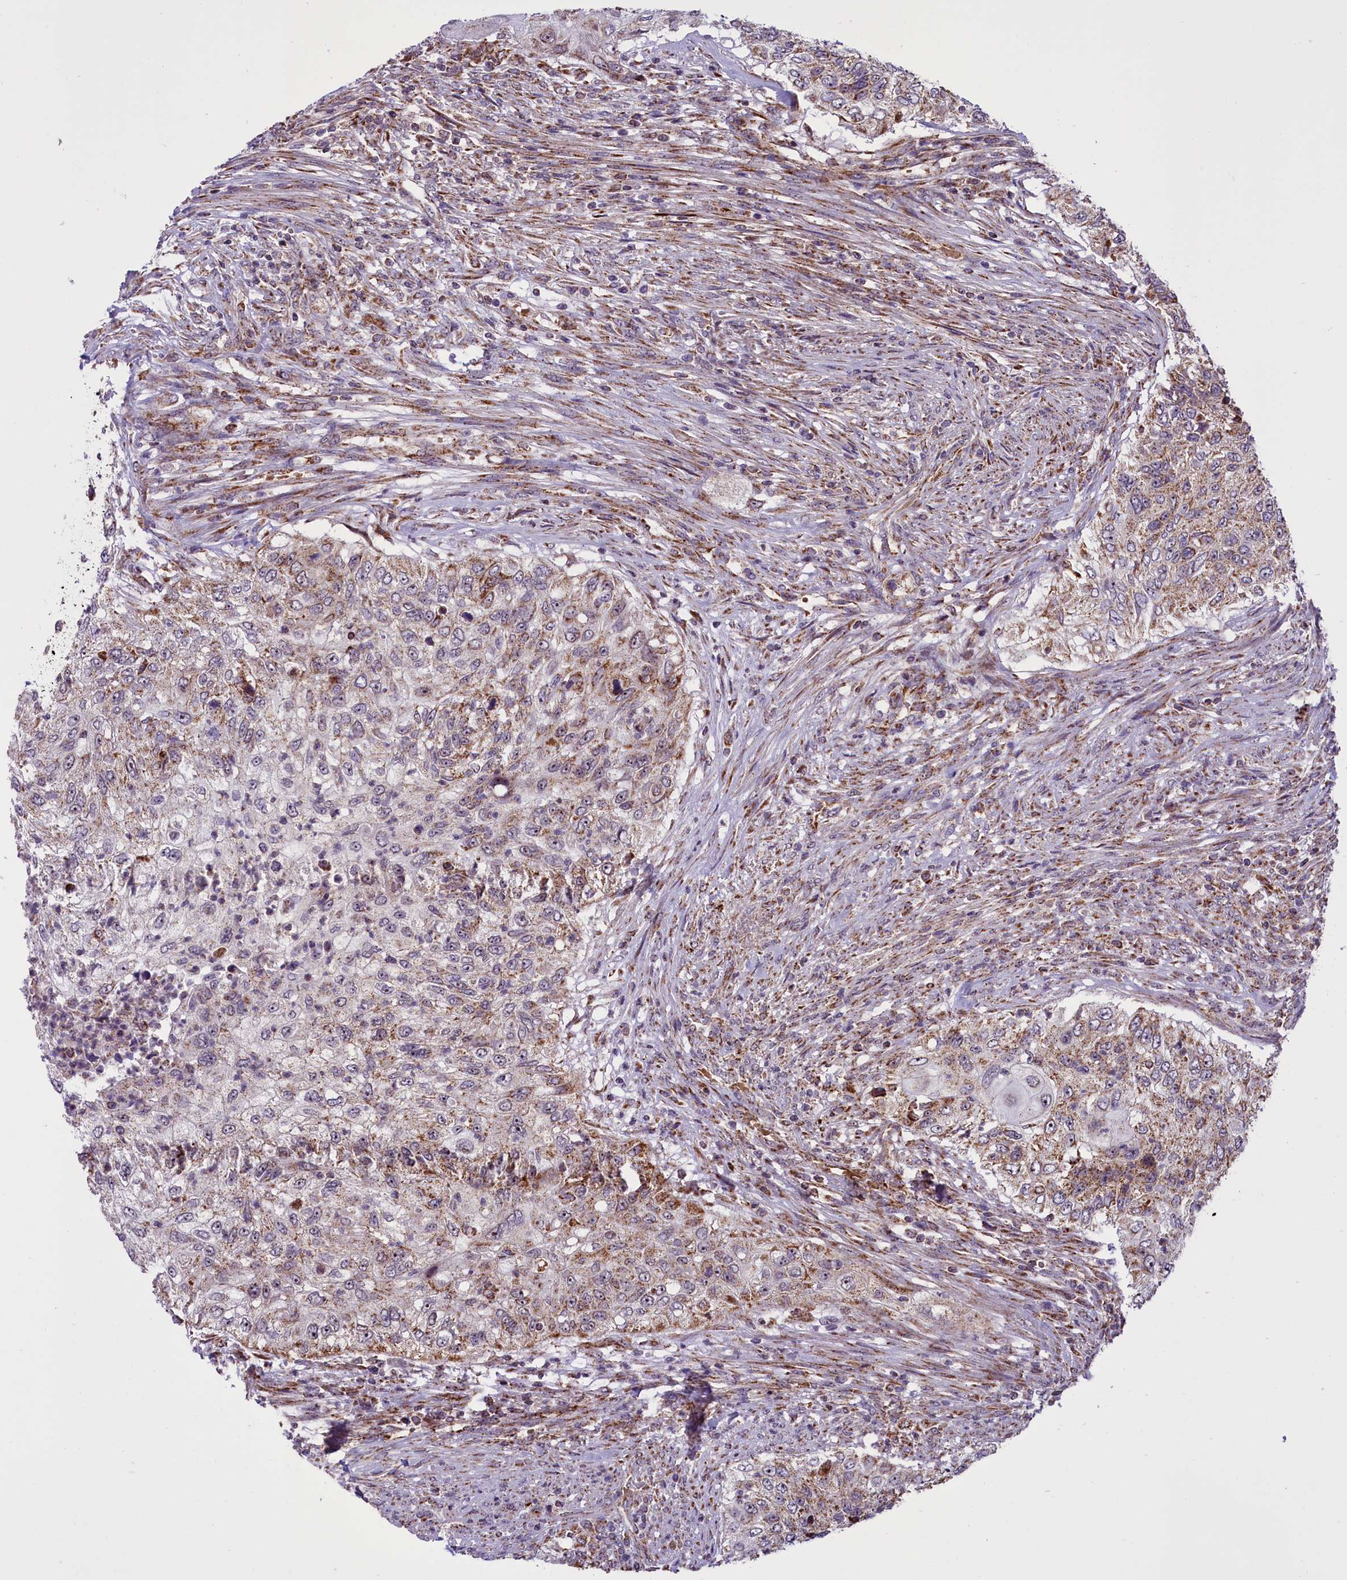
{"staining": {"intensity": "weak", "quantity": "25%-75%", "location": "cytoplasmic/membranous"}, "tissue": "urothelial cancer", "cell_type": "Tumor cells", "image_type": "cancer", "snomed": [{"axis": "morphology", "description": "Urothelial carcinoma, High grade"}, {"axis": "topography", "description": "Urinary bladder"}], "caption": "Urothelial cancer stained with DAB IHC exhibits low levels of weak cytoplasmic/membranous staining in approximately 25%-75% of tumor cells.", "gene": "NDUFS5", "patient": {"sex": "female", "age": 60}}